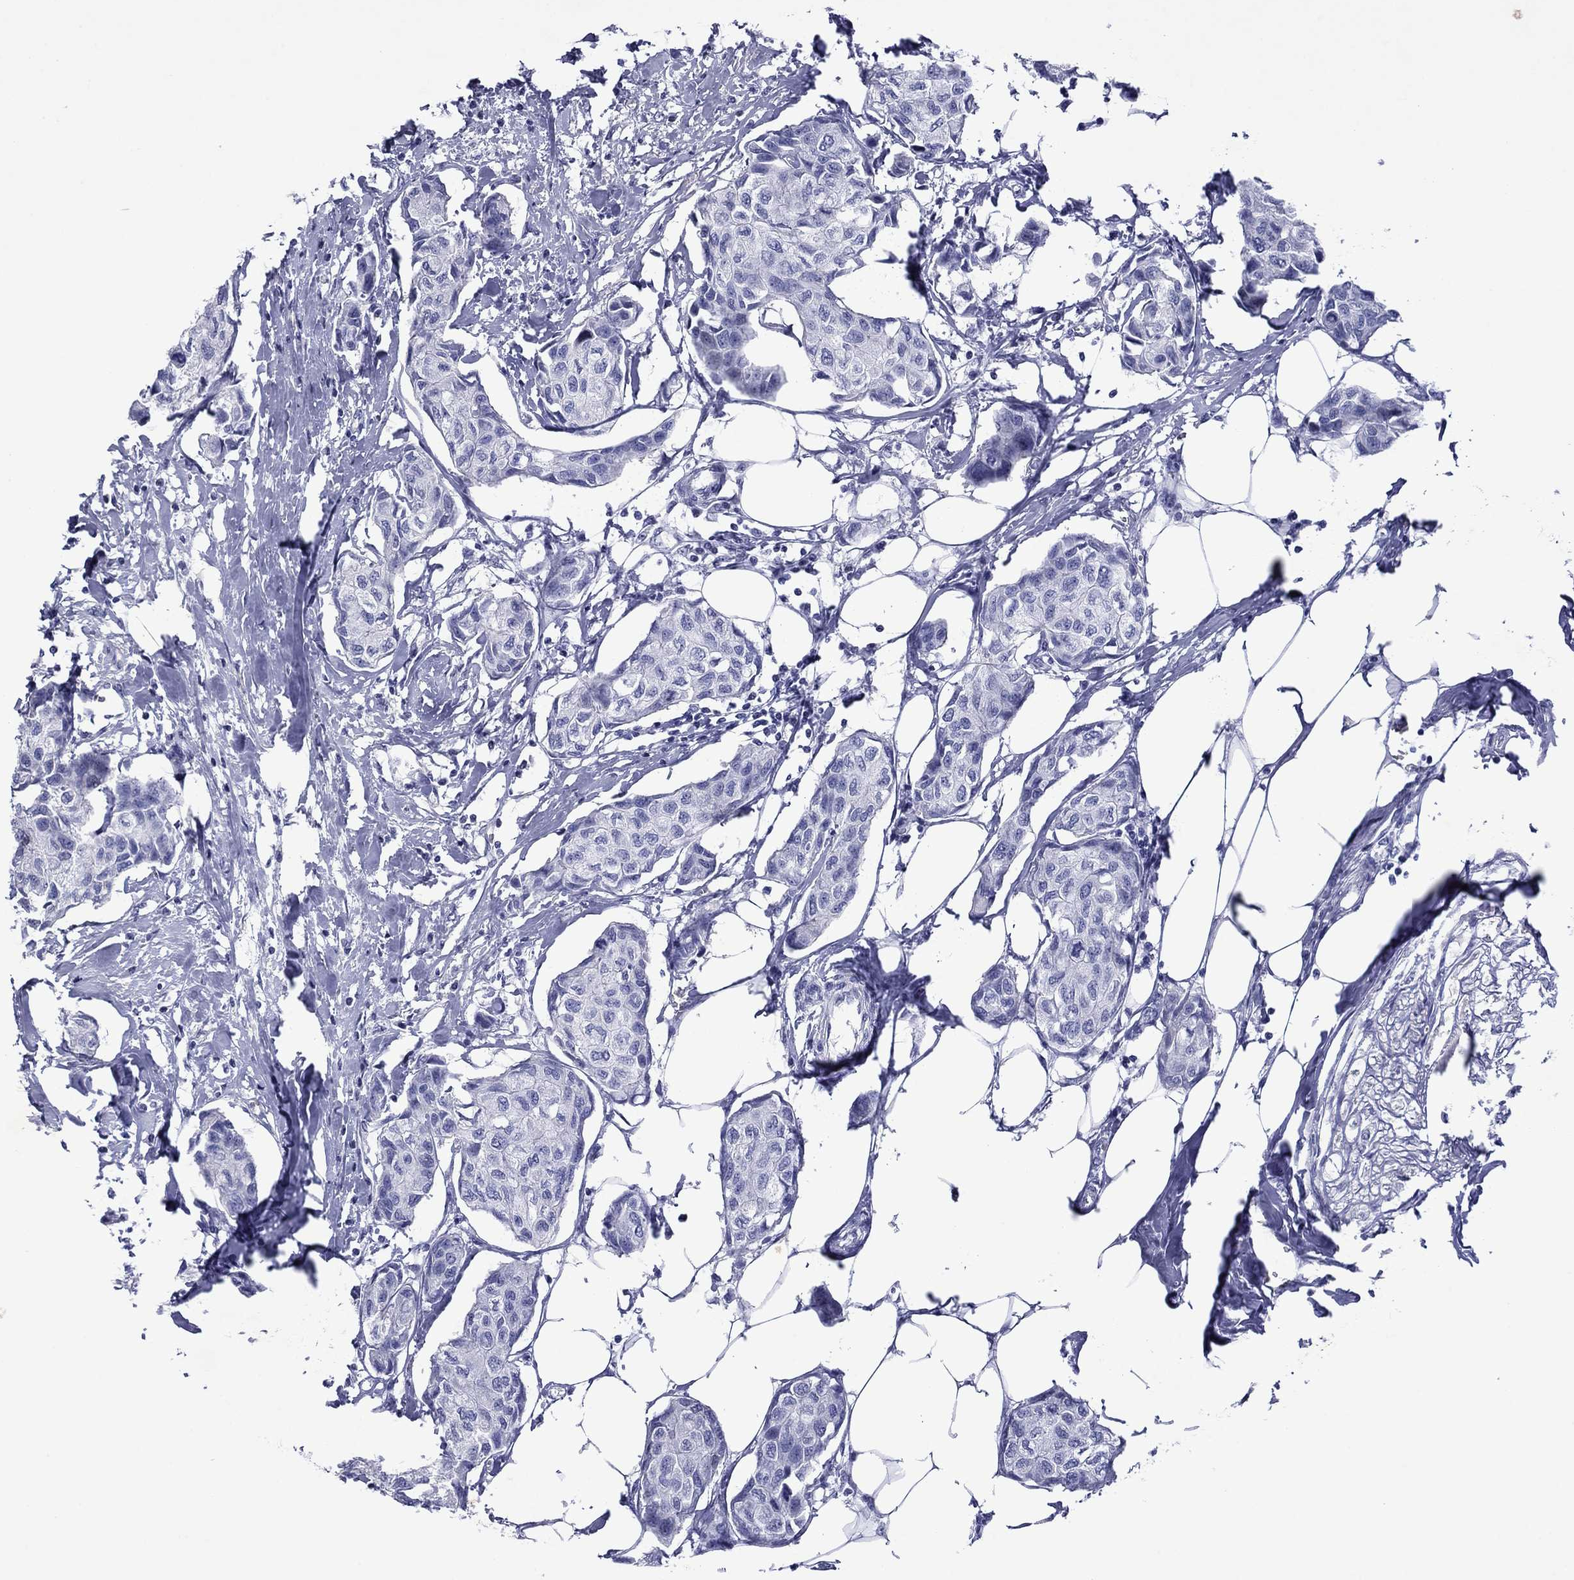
{"staining": {"intensity": "negative", "quantity": "none", "location": "none"}, "tissue": "breast cancer", "cell_type": "Tumor cells", "image_type": "cancer", "snomed": [{"axis": "morphology", "description": "Duct carcinoma"}, {"axis": "topography", "description": "Breast"}], "caption": "Tumor cells are negative for brown protein staining in invasive ductal carcinoma (breast).", "gene": "PIWIL1", "patient": {"sex": "female", "age": 80}}